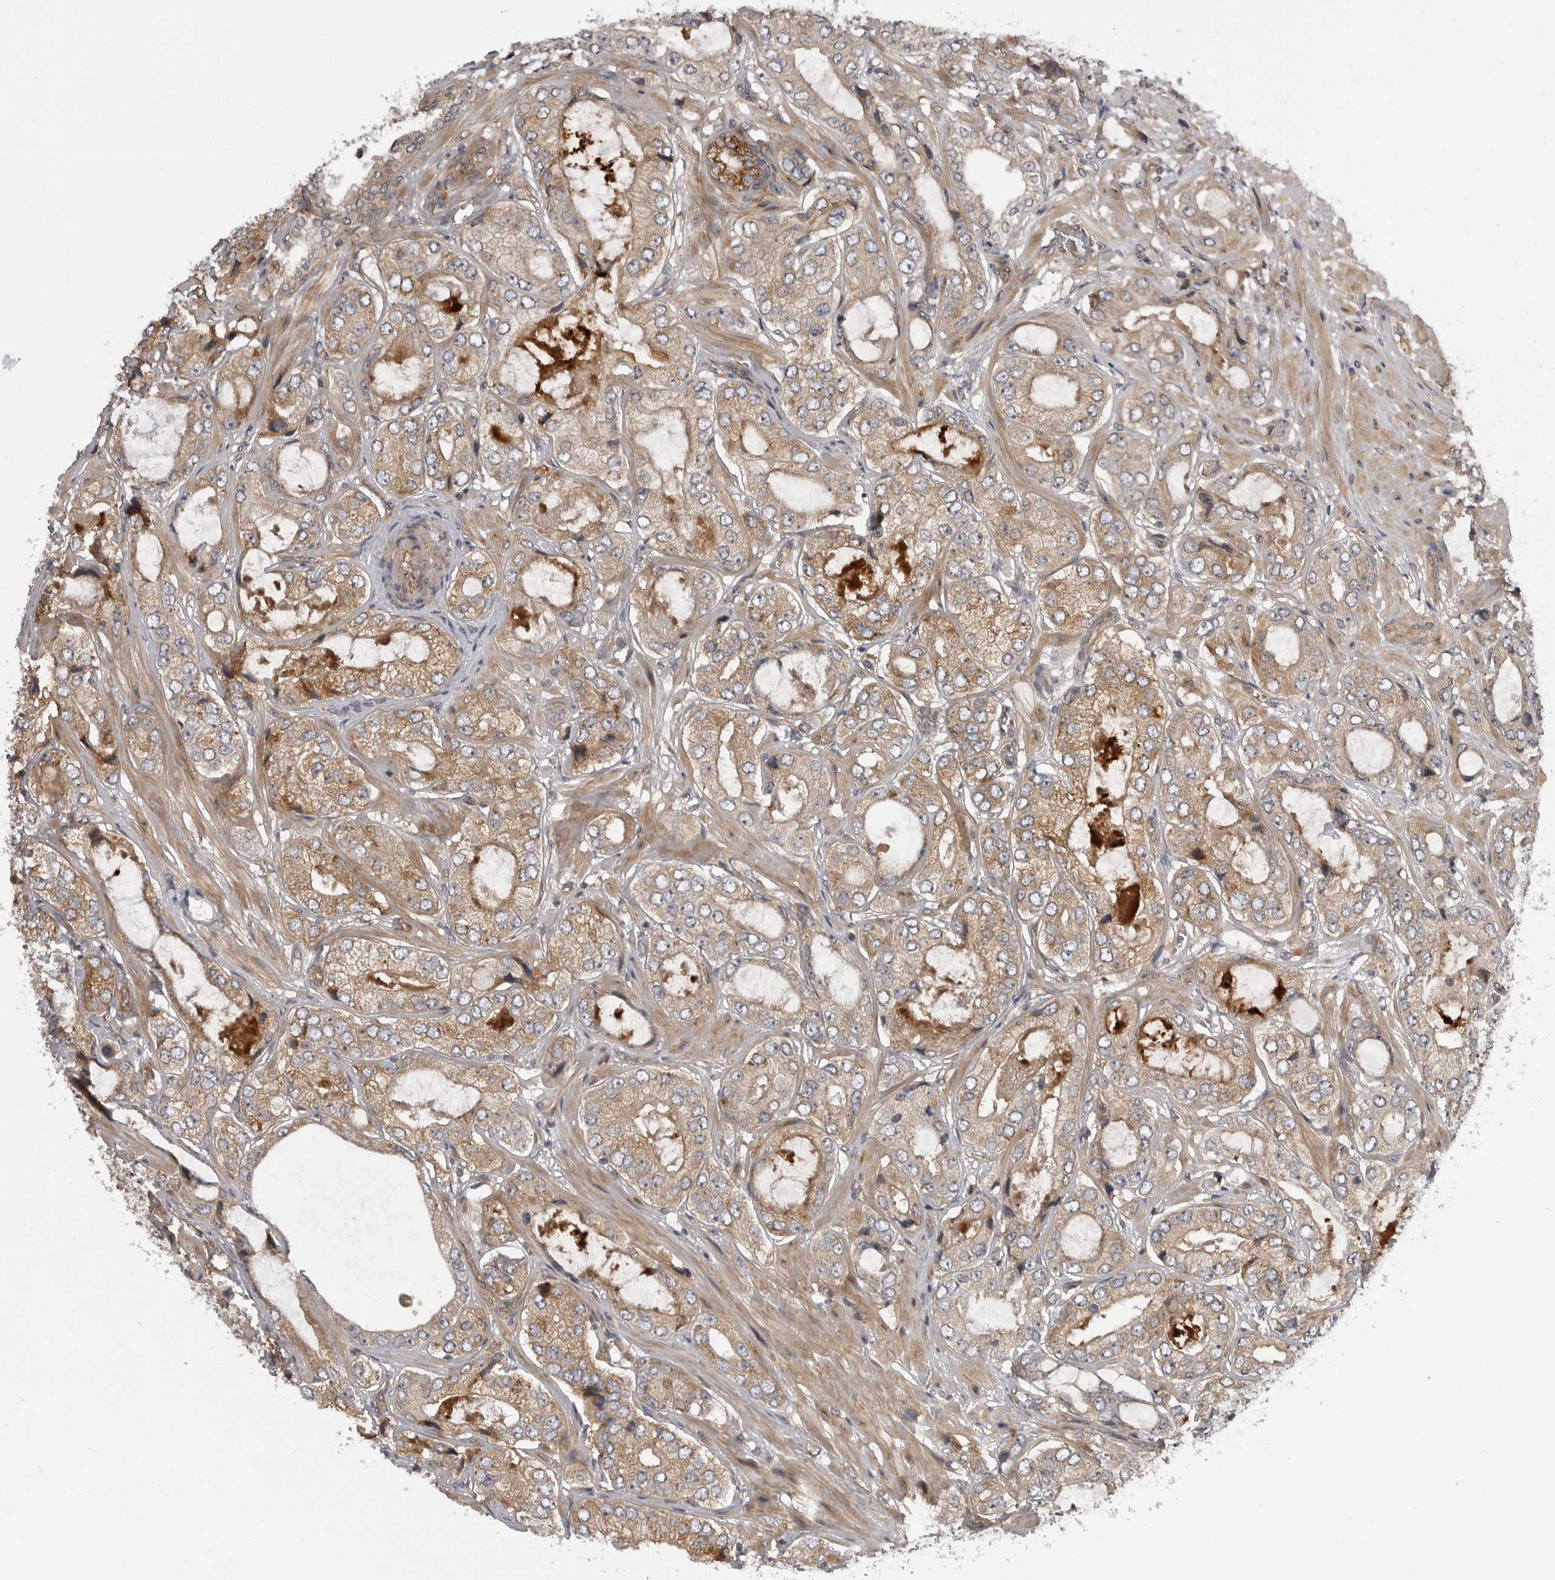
{"staining": {"intensity": "moderate", "quantity": ">75%", "location": "cytoplasmic/membranous"}, "tissue": "prostate cancer", "cell_type": "Tumor cells", "image_type": "cancer", "snomed": [{"axis": "morphology", "description": "Adenocarcinoma, High grade"}, {"axis": "topography", "description": "Prostate"}], "caption": "Prostate cancer (high-grade adenocarcinoma) stained with IHC demonstrates moderate cytoplasmic/membranous staining in approximately >75% of tumor cells. (IHC, brightfield microscopy, high magnification).", "gene": "LRRC45", "patient": {"sex": "male", "age": 59}}